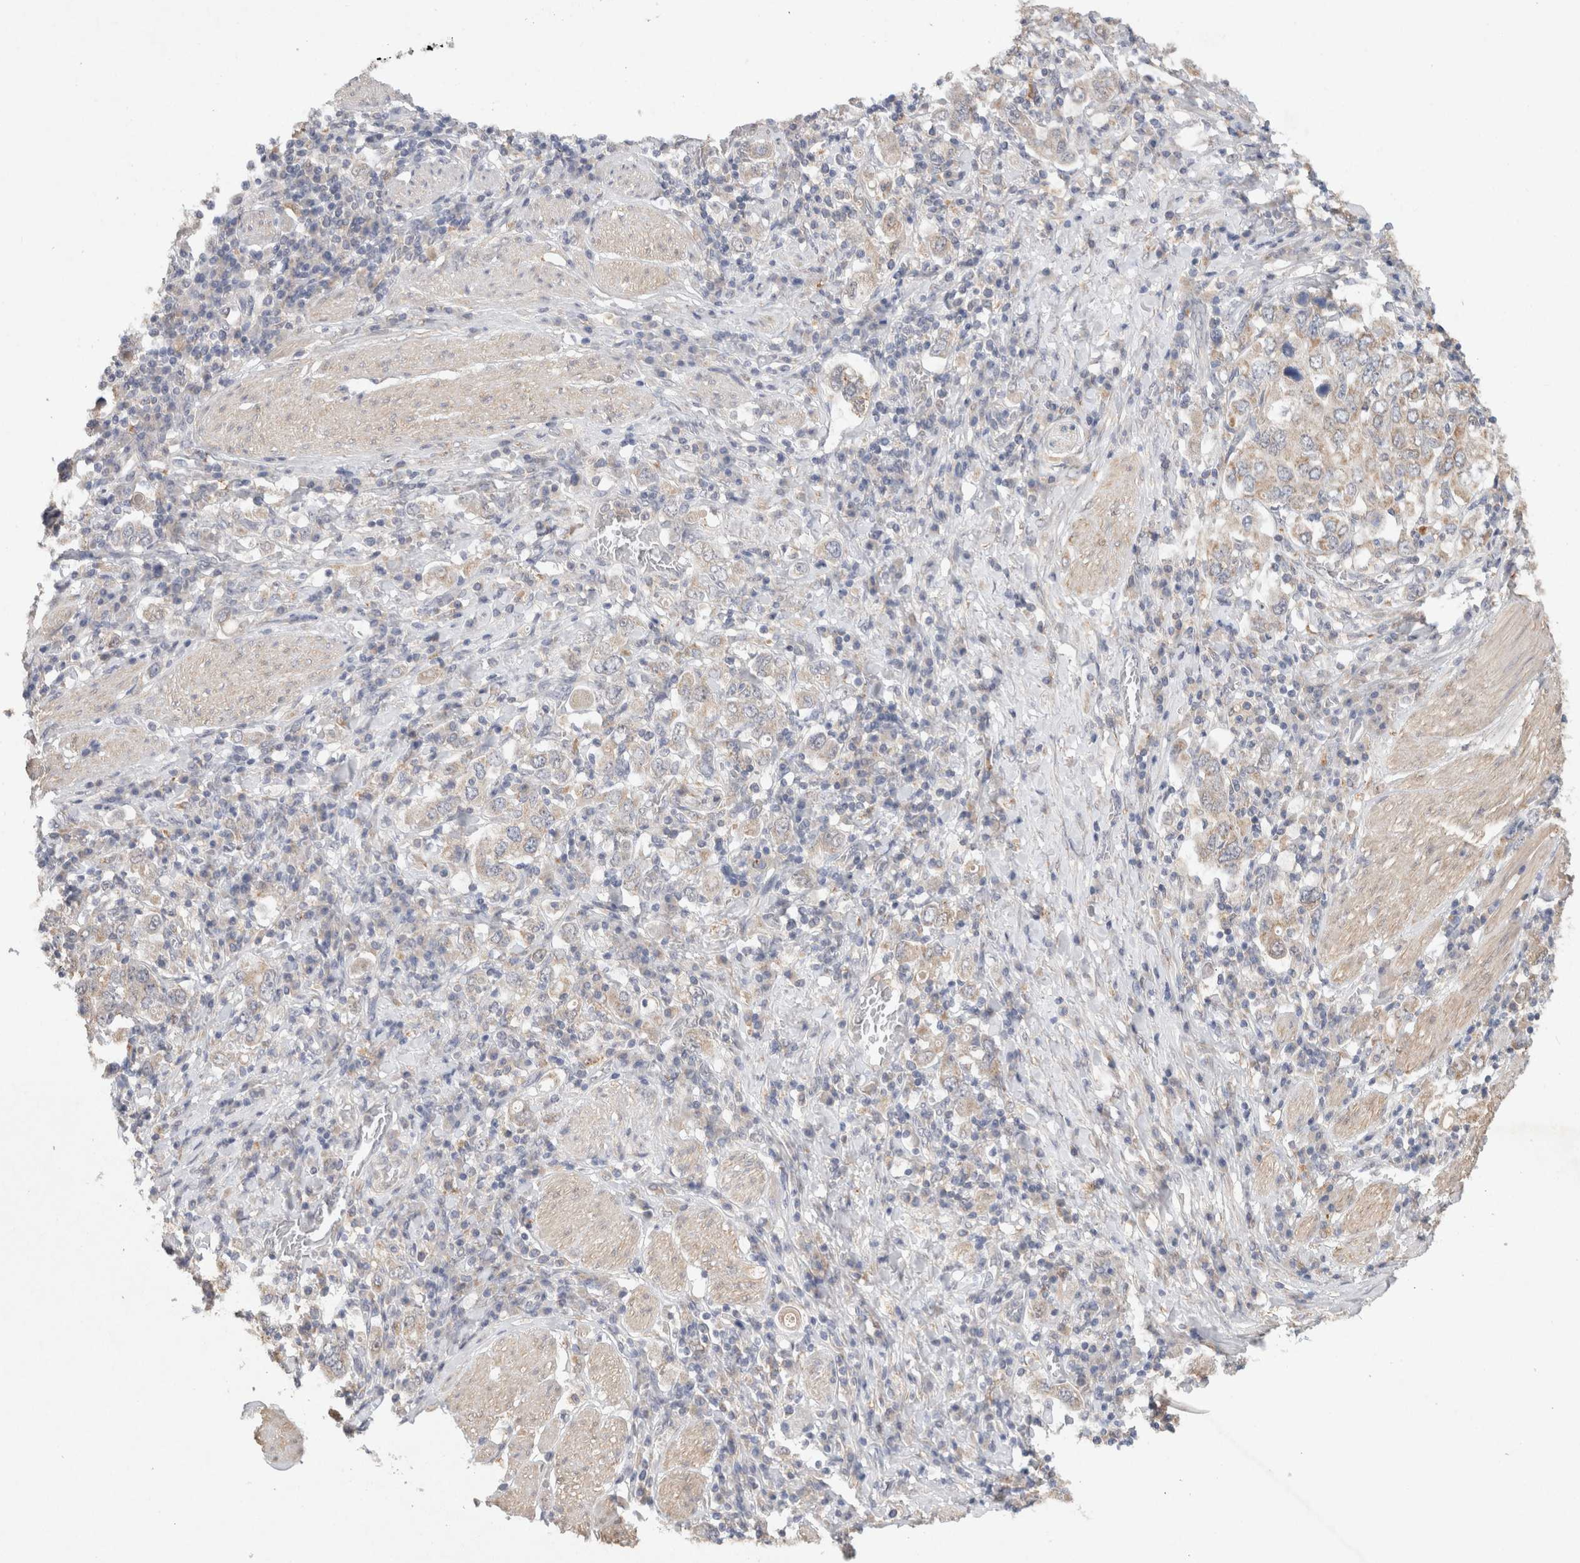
{"staining": {"intensity": "weak", "quantity": ">75%", "location": "cytoplasmic/membranous"}, "tissue": "stomach cancer", "cell_type": "Tumor cells", "image_type": "cancer", "snomed": [{"axis": "morphology", "description": "Adenocarcinoma, NOS"}, {"axis": "topography", "description": "Stomach, upper"}], "caption": "Adenocarcinoma (stomach) was stained to show a protein in brown. There is low levels of weak cytoplasmic/membranous positivity in approximately >75% of tumor cells. The protein of interest is stained brown, and the nuclei are stained in blue (DAB (3,3'-diaminobenzidine) IHC with brightfield microscopy, high magnification).", "gene": "RAB14", "patient": {"sex": "male", "age": 62}}